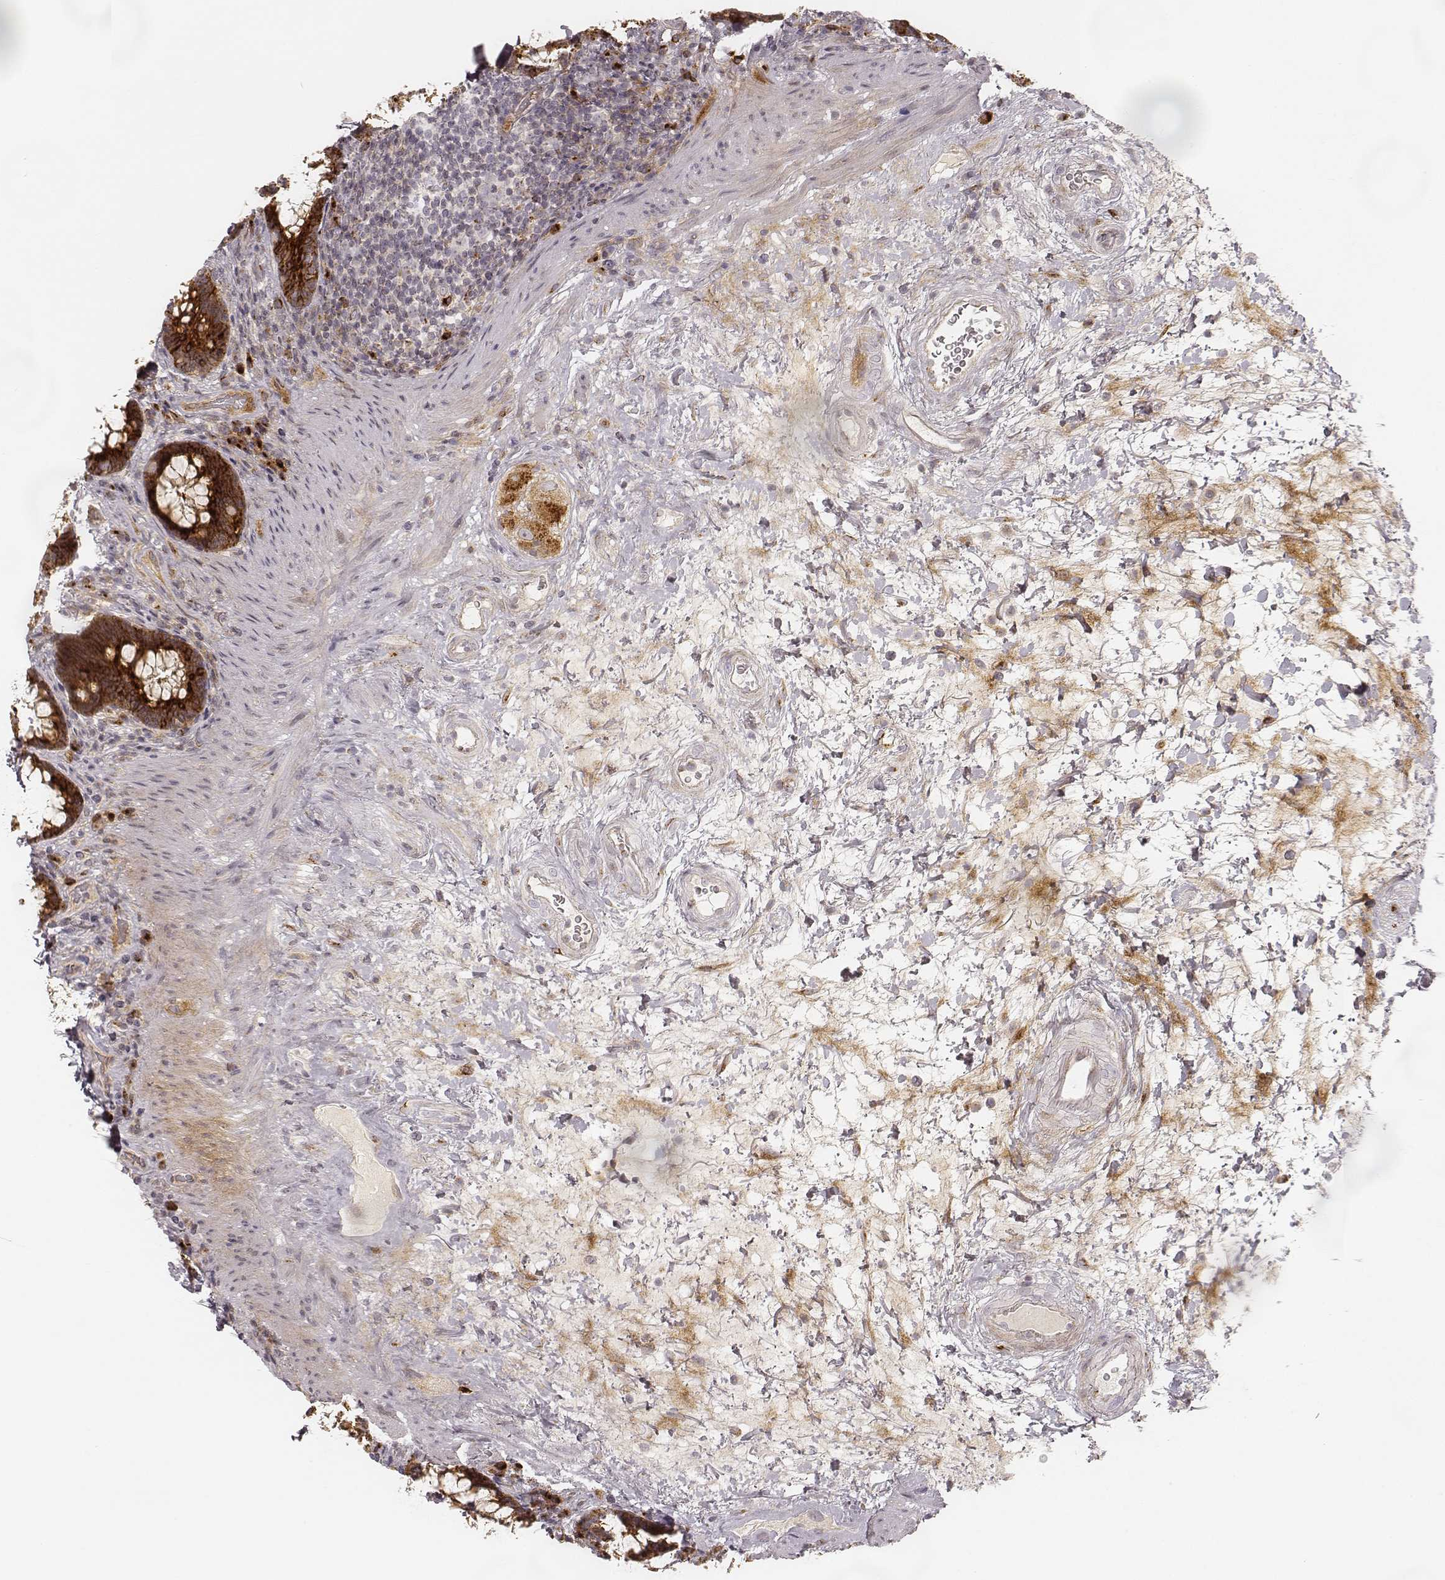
{"staining": {"intensity": "strong", "quantity": ">75%", "location": "cytoplasmic/membranous"}, "tissue": "rectum", "cell_type": "Glandular cells", "image_type": "normal", "snomed": [{"axis": "morphology", "description": "Normal tissue, NOS"}, {"axis": "topography", "description": "Rectum"}], "caption": "Rectum stained for a protein (brown) shows strong cytoplasmic/membranous positive expression in about >75% of glandular cells.", "gene": "GORASP2", "patient": {"sex": "male", "age": 72}}